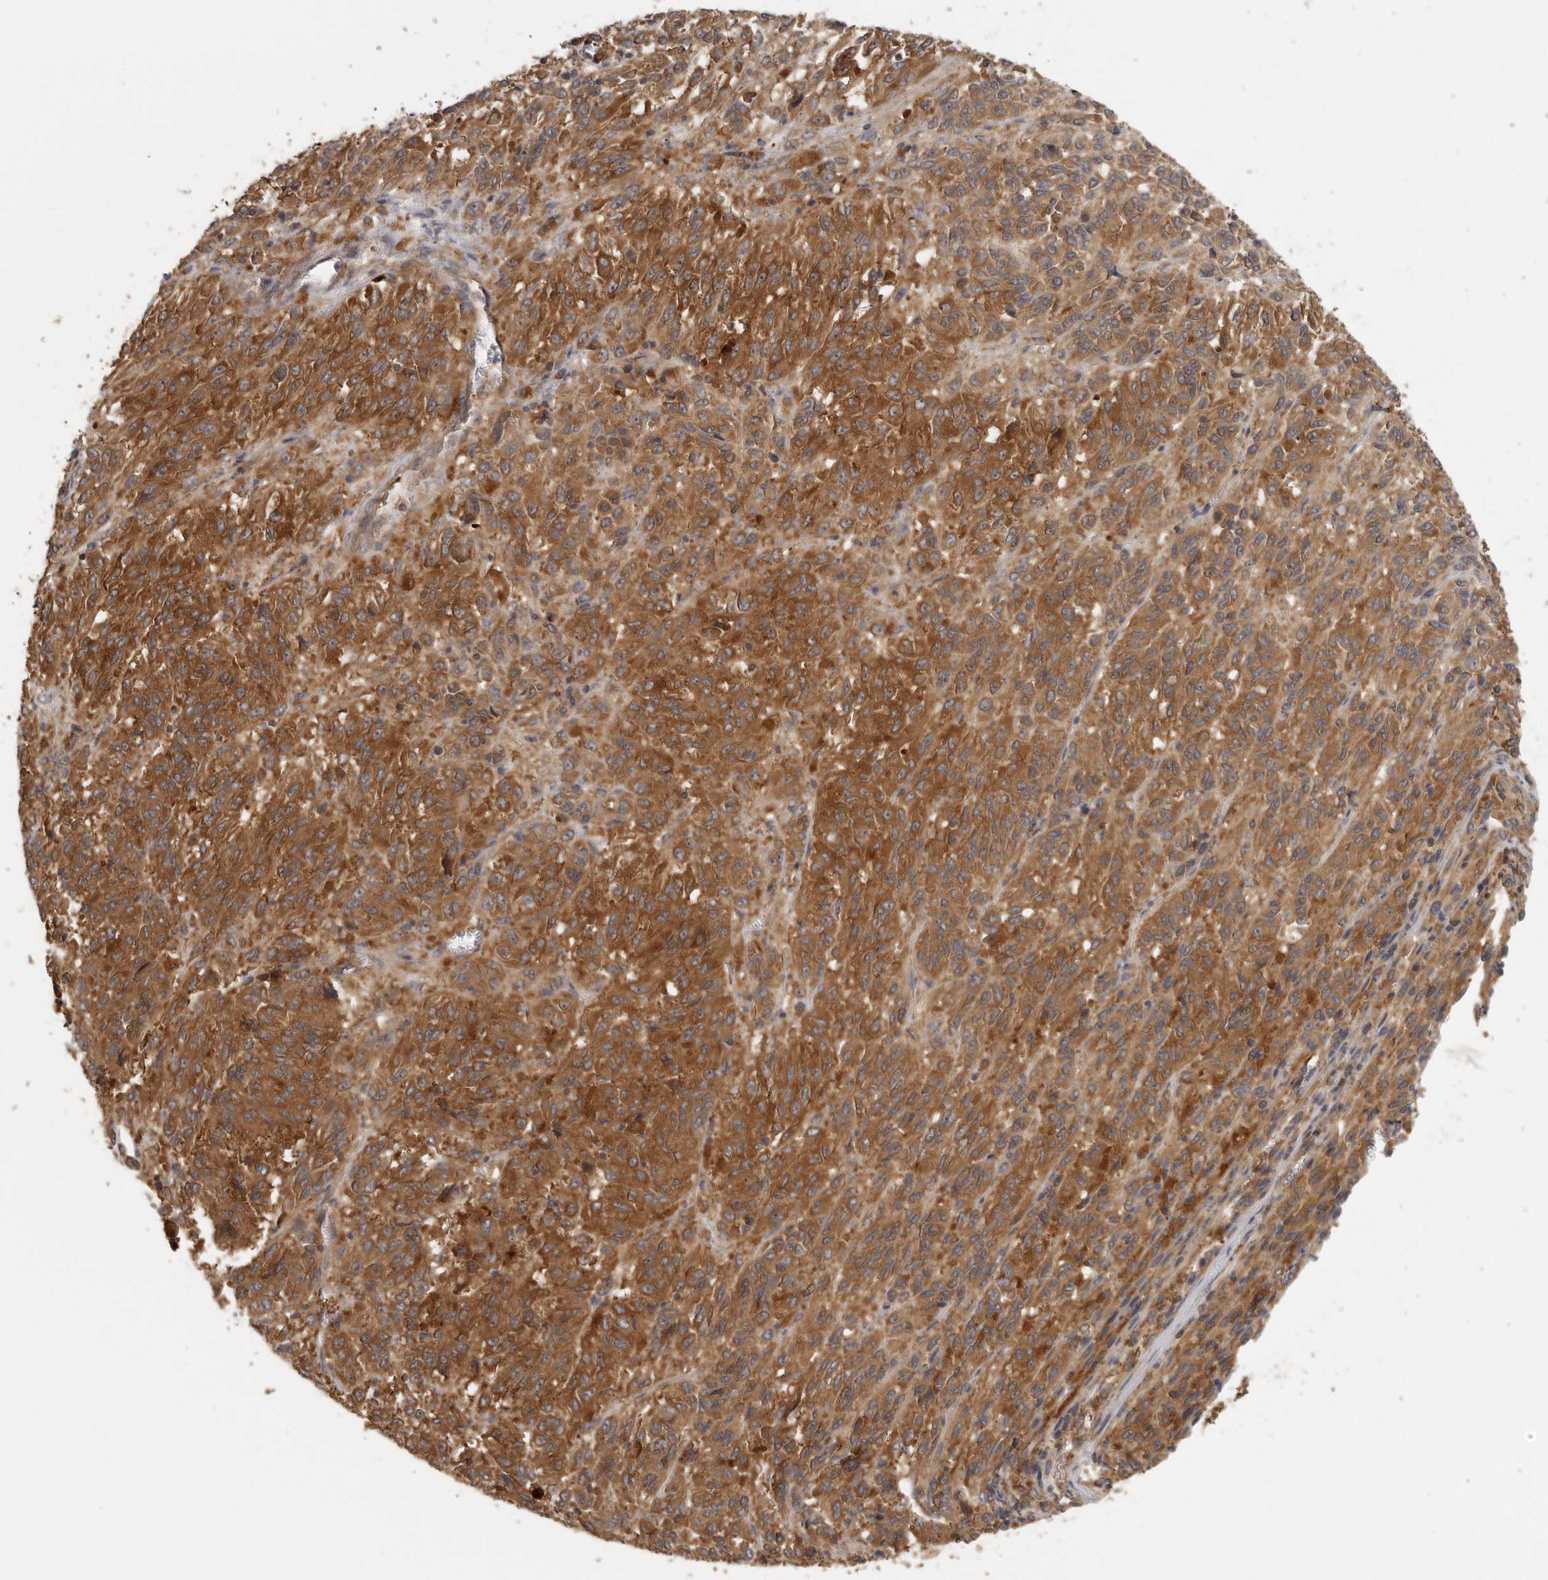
{"staining": {"intensity": "strong", "quantity": ">75%", "location": "cytoplasmic/membranous"}, "tissue": "melanoma", "cell_type": "Tumor cells", "image_type": "cancer", "snomed": [{"axis": "morphology", "description": "Malignant melanoma, Metastatic site"}, {"axis": "topography", "description": "Lung"}], "caption": "Immunohistochemistry micrograph of human melanoma stained for a protein (brown), which demonstrates high levels of strong cytoplasmic/membranous positivity in about >75% of tumor cells.", "gene": "CCT8", "patient": {"sex": "male", "age": 64}}